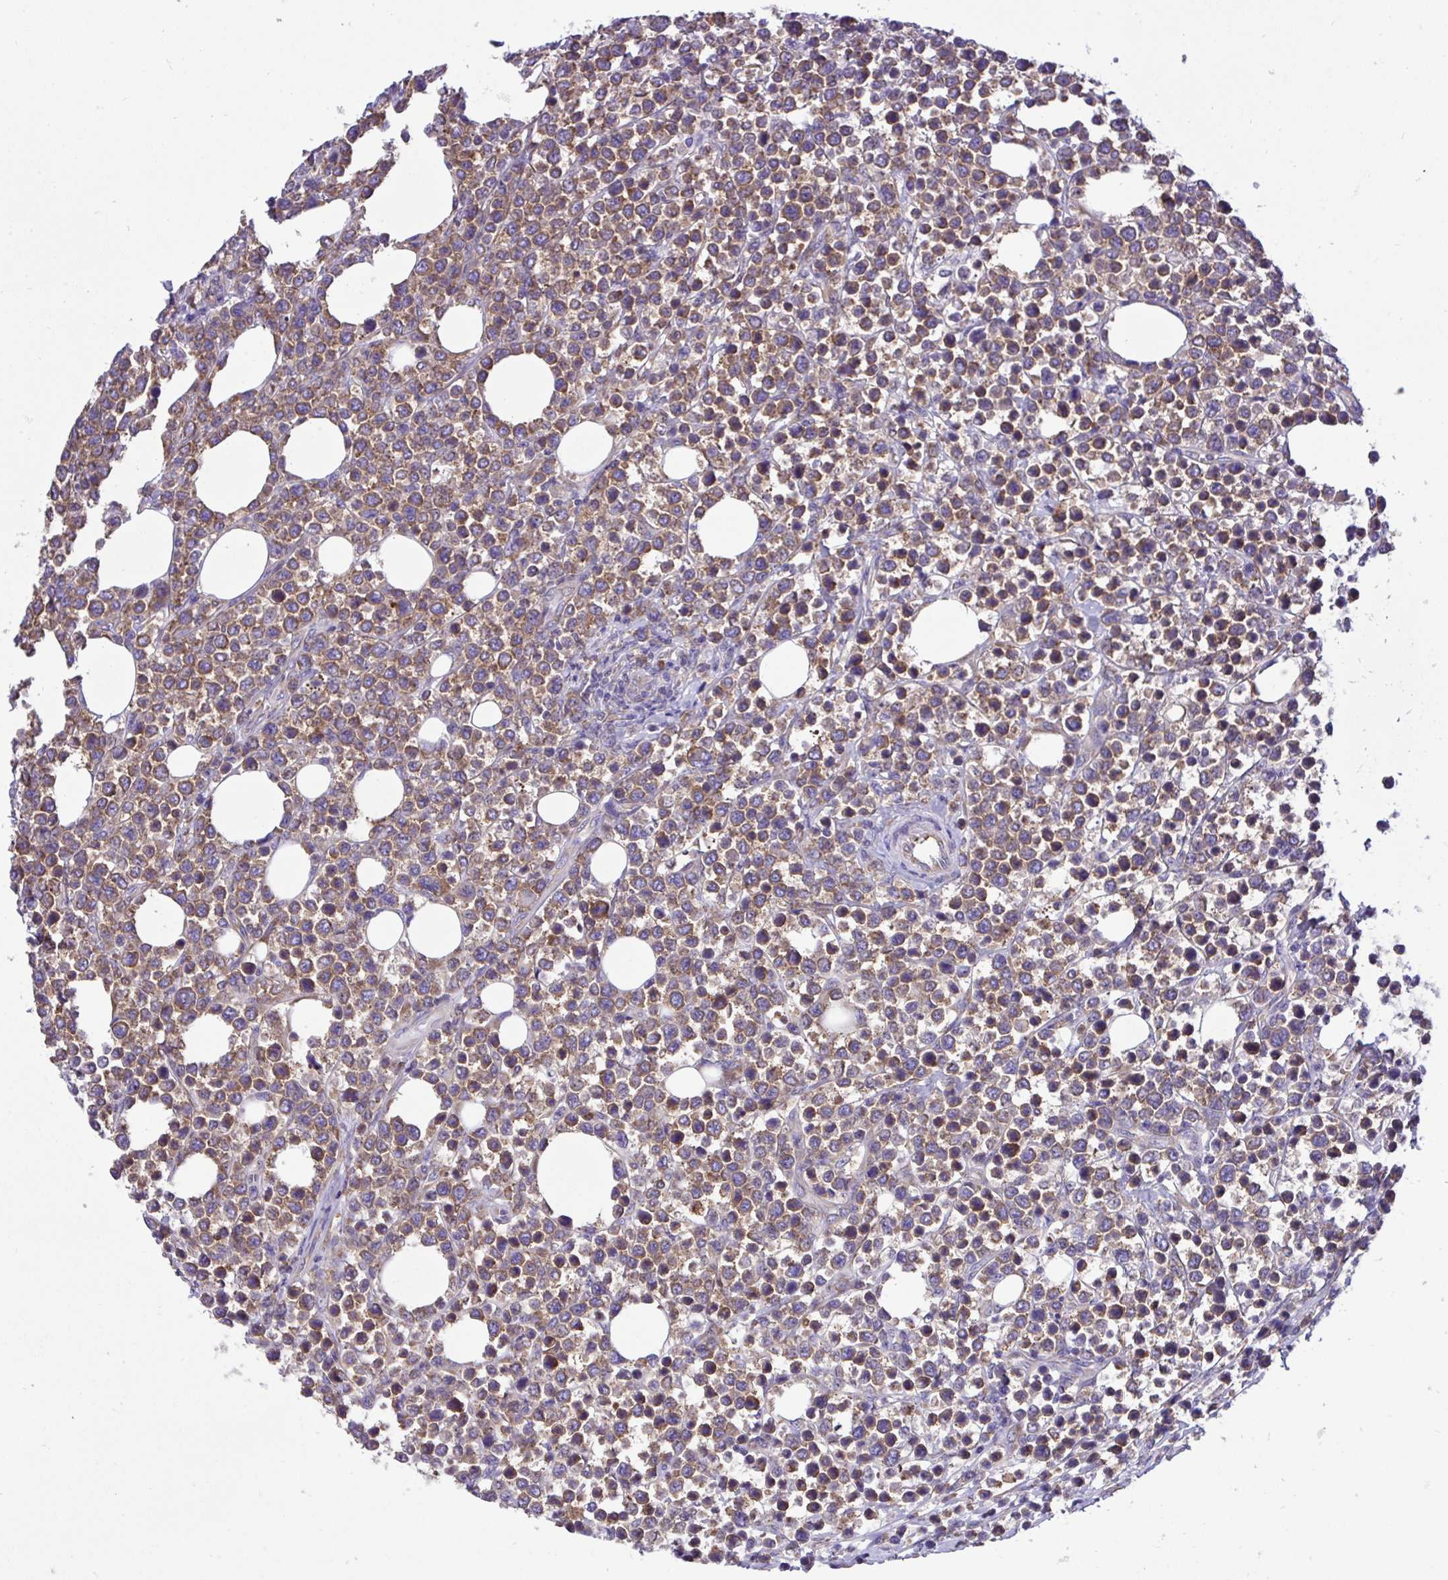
{"staining": {"intensity": "moderate", "quantity": ">75%", "location": "cytoplasmic/membranous"}, "tissue": "lymphoma", "cell_type": "Tumor cells", "image_type": "cancer", "snomed": [{"axis": "morphology", "description": "Malignant lymphoma, non-Hodgkin's type, High grade"}, {"axis": "topography", "description": "Soft tissue"}], "caption": "Lymphoma stained for a protein (brown) reveals moderate cytoplasmic/membranous positive expression in about >75% of tumor cells.", "gene": "RPL7", "patient": {"sex": "female", "age": 56}}